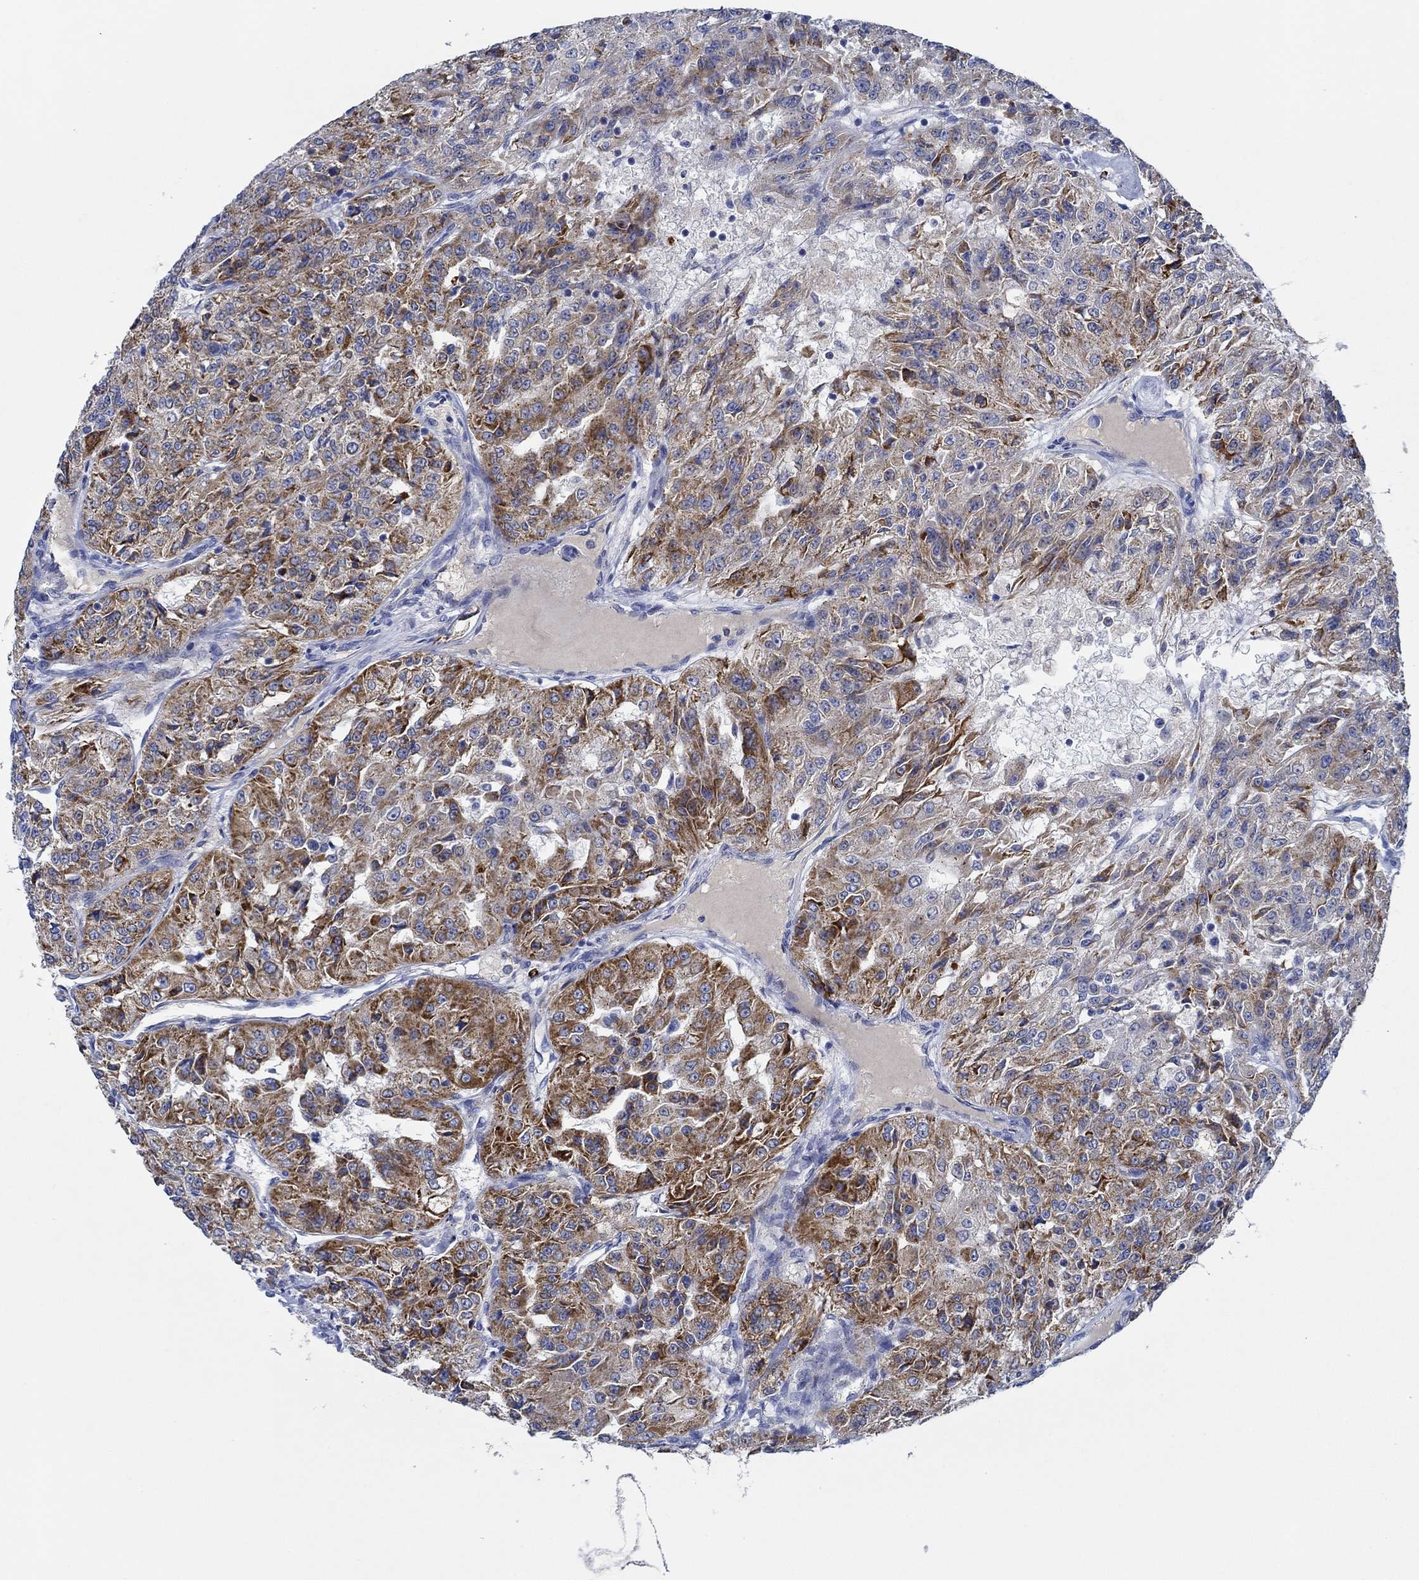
{"staining": {"intensity": "strong", "quantity": "25%-75%", "location": "cytoplasmic/membranous"}, "tissue": "renal cancer", "cell_type": "Tumor cells", "image_type": "cancer", "snomed": [{"axis": "morphology", "description": "Adenocarcinoma, NOS"}, {"axis": "topography", "description": "Kidney"}], "caption": "Immunohistochemical staining of human renal adenocarcinoma exhibits high levels of strong cytoplasmic/membranous protein expression in approximately 25%-75% of tumor cells.", "gene": "CPM", "patient": {"sex": "female", "age": 63}}